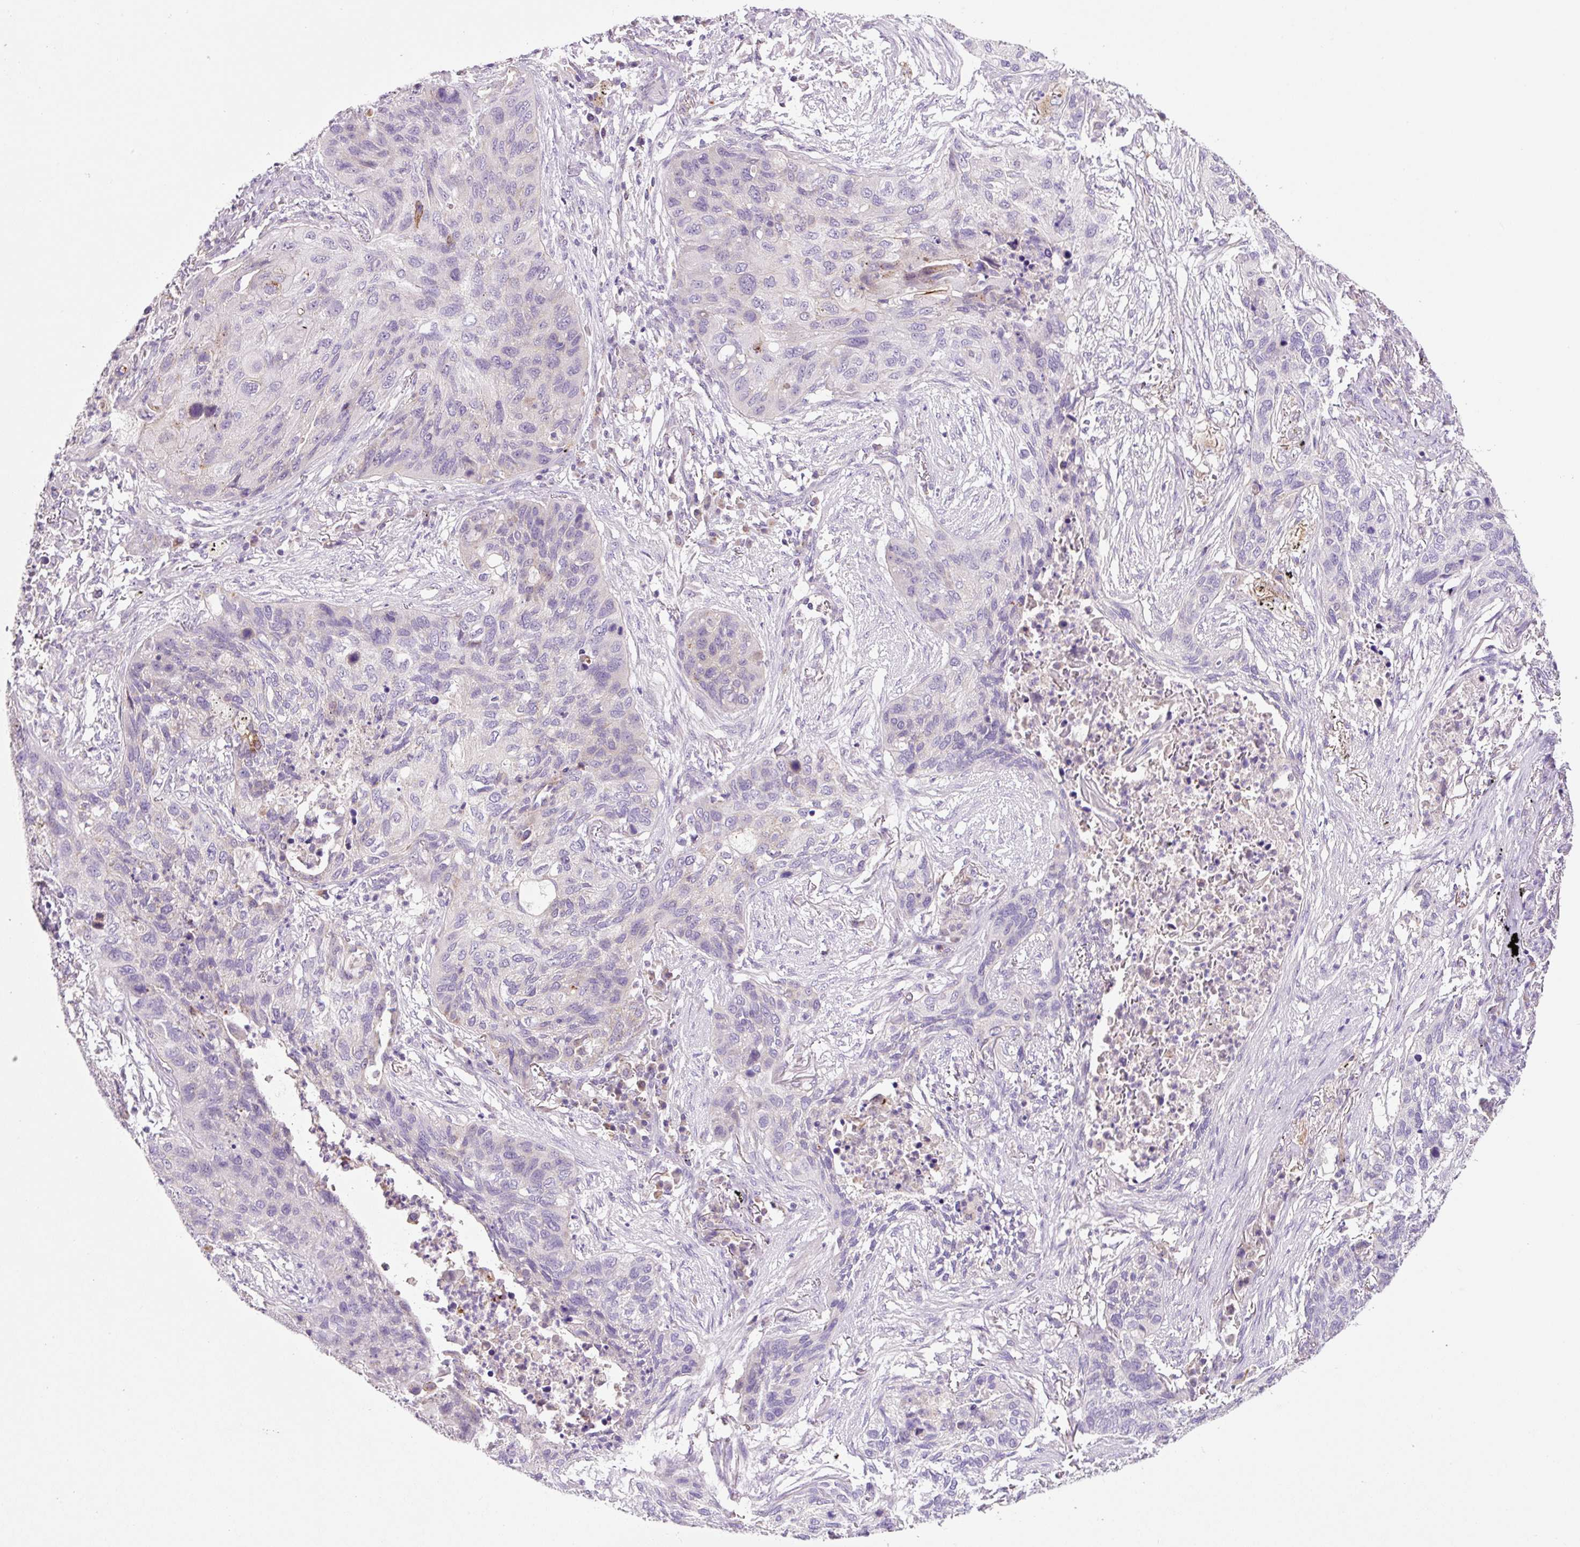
{"staining": {"intensity": "negative", "quantity": "none", "location": "none"}, "tissue": "lung cancer", "cell_type": "Tumor cells", "image_type": "cancer", "snomed": [{"axis": "morphology", "description": "Squamous cell carcinoma, NOS"}, {"axis": "topography", "description": "Lung"}], "caption": "This micrograph is of lung cancer (squamous cell carcinoma) stained with immunohistochemistry to label a protein in brown with the nuclei are counter-stained blue. There is no expression in tumor cells.", "gene": "PCK2", "patient": {"sex": "female", "age": 63}}